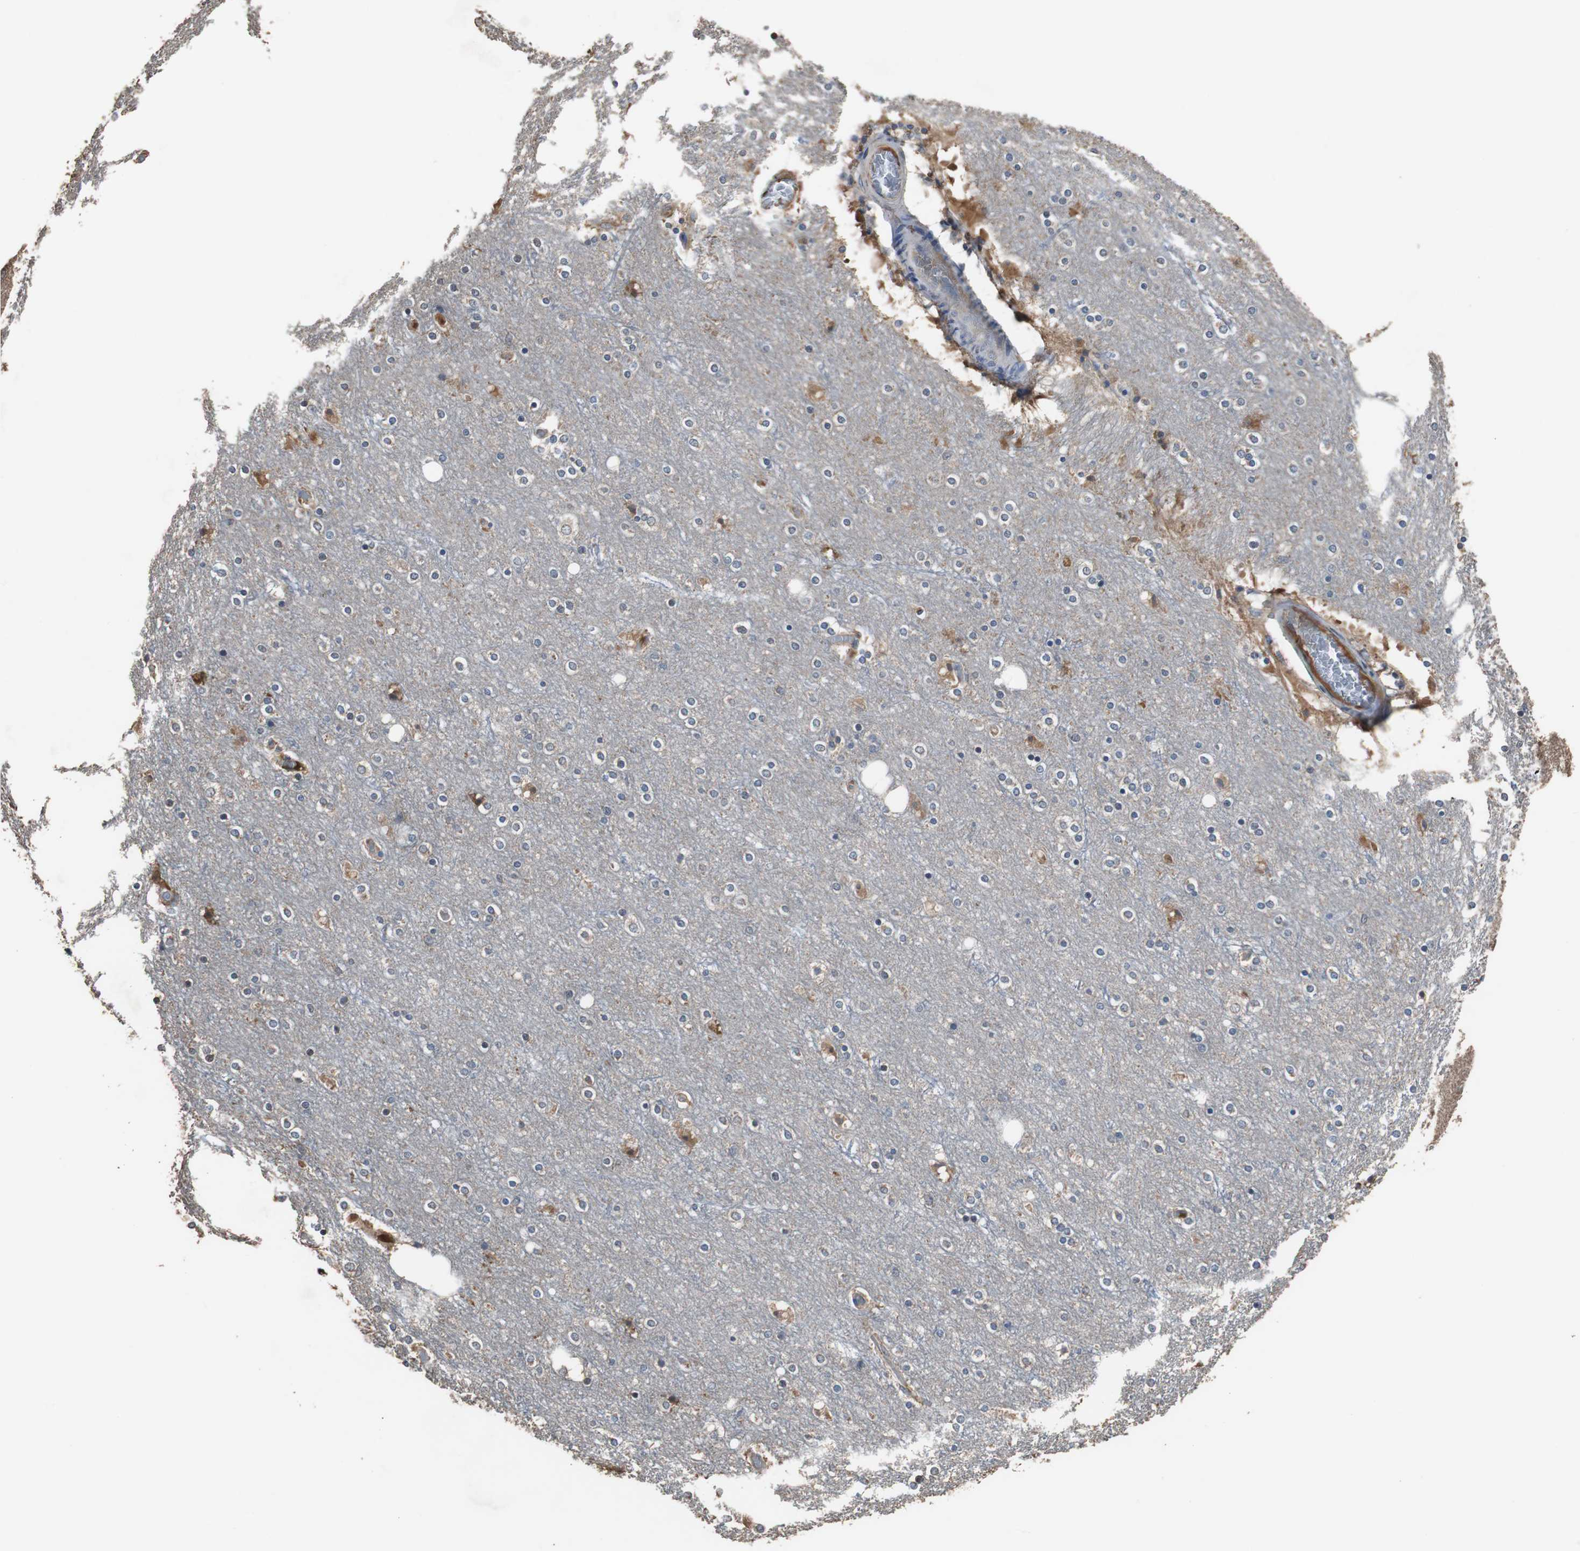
{"staining": {"intensity": "strong", "quantity": "<25%", "location": "cytoplasmic/membranous"}, "tissue": "cerebral cortex", "cell_type": "Endothelial cells", "image_type": "normal", "snomed": [{"axis": "morphology", "description": "Normal tissue, NOS"}, {"axis": "topography", "description": "Cerebral cortex"}], "caption": "The immunohistochemical stain shows strong cytoplasmic/membranous expression in endothelial cells of normal cerebral cortex. The protein is shown in brown color, while the nuclei are stained blue.", "gene": "SCIMP", "patient": {"sex": "female", "age": 54}}